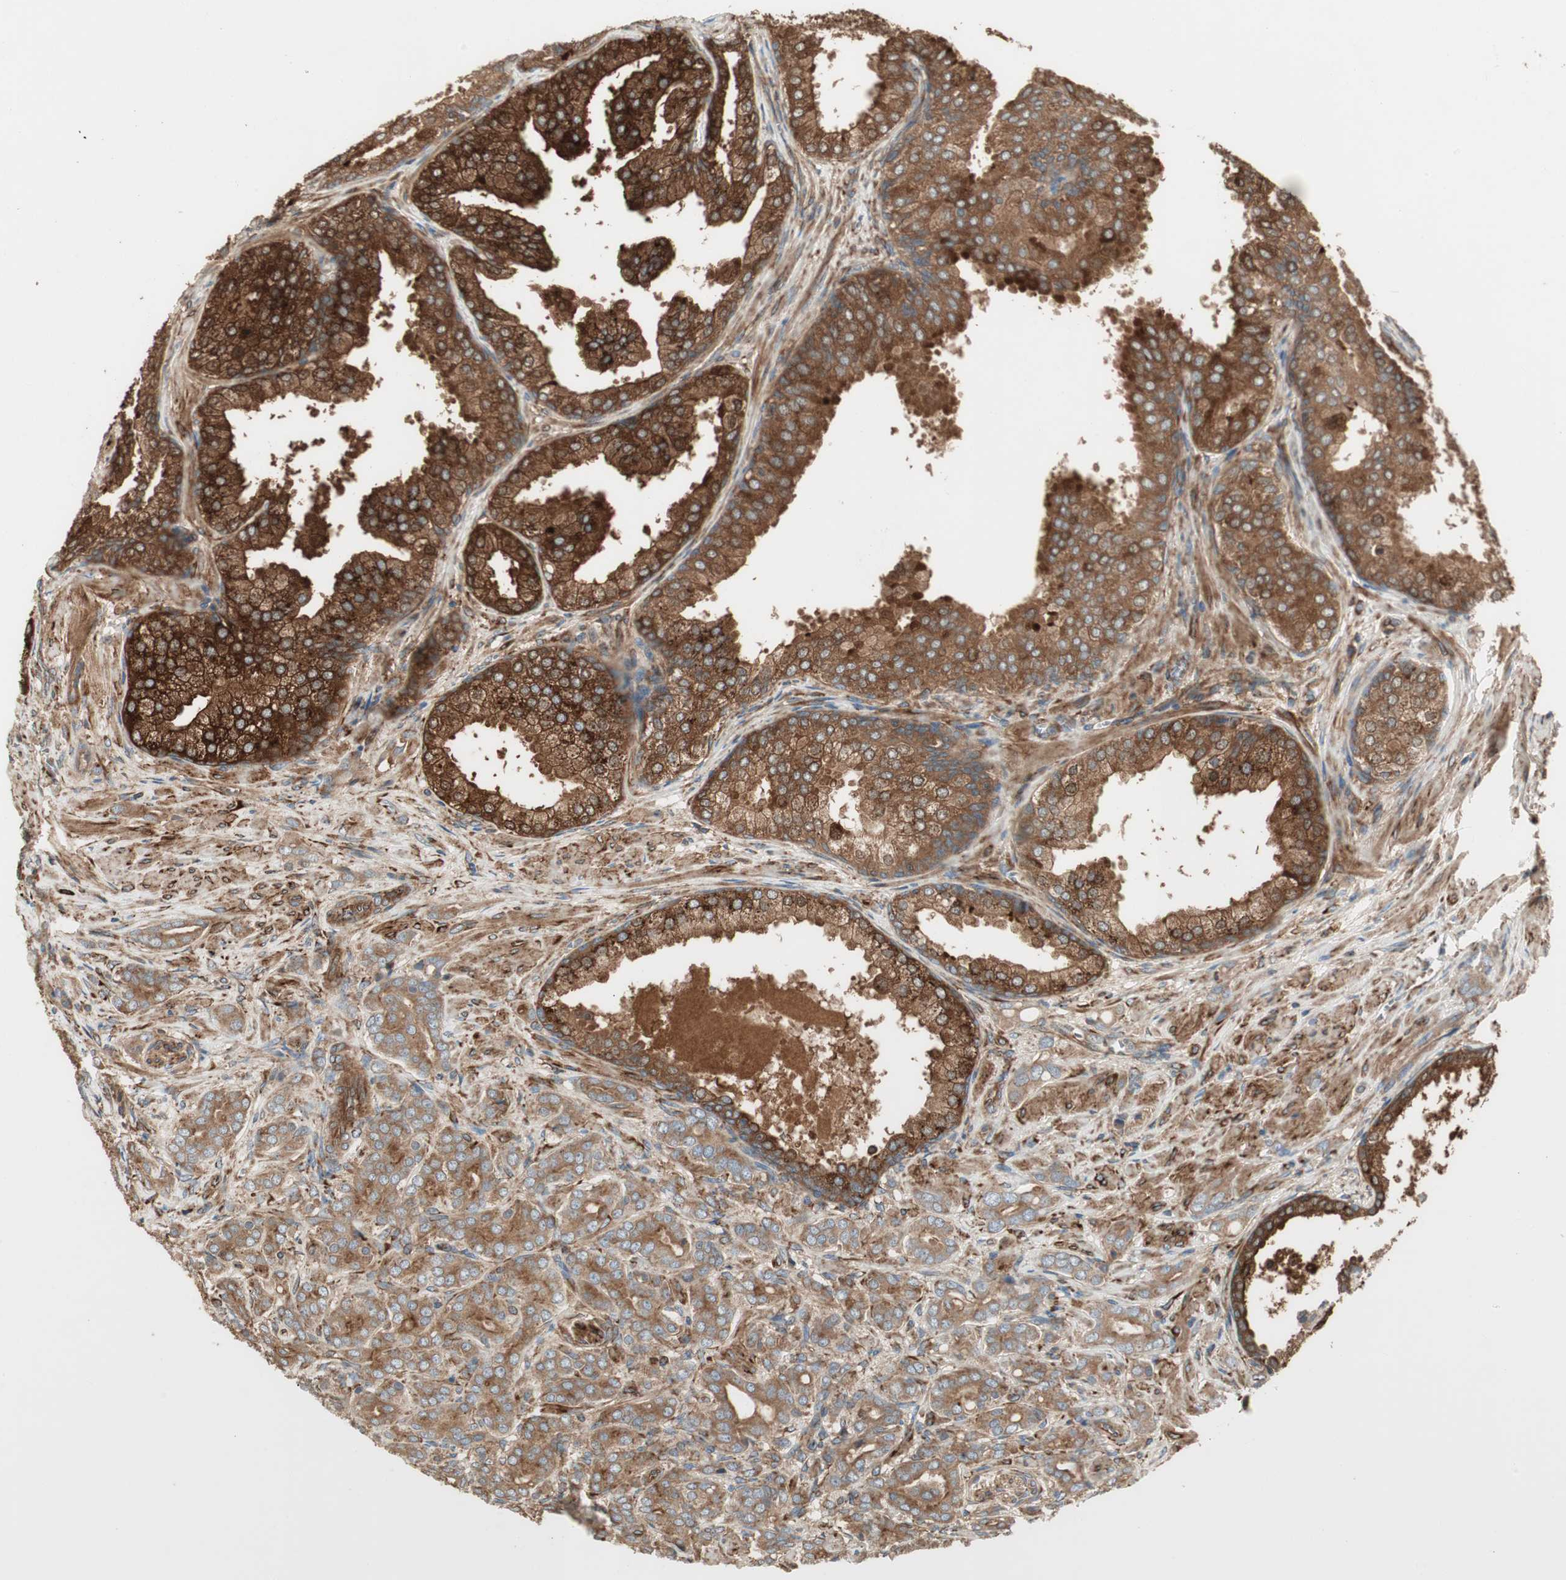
{"staining": {"intensity": "moderate", "quantity": ">75%", "location": "cytoplasmic/membranous"}, "tissue": "prostate cancer", "cell_type": "Tumor cells", "image_type": "cancer", "snomed": [{"axis": "morphology", "description": "Adenocarcinoma, High grade"}, {"axis": "topography", "description": "Prostate"}], "caption": "Protein staining by immunohistochemistry (IHC) demonstrates moderate cytoplasmic/membranous expression in approximately >75% of tumor cells in prostate cancer. The staining was performed using DAB (3,3'-diaminobenzidine) to visualize the protein expression in brown, while the nuclei were stained in blue with hematoxylin (Magnification: 20x).", "gene": "PRKG1", "patient": {"sex": "male", "age": 64}}